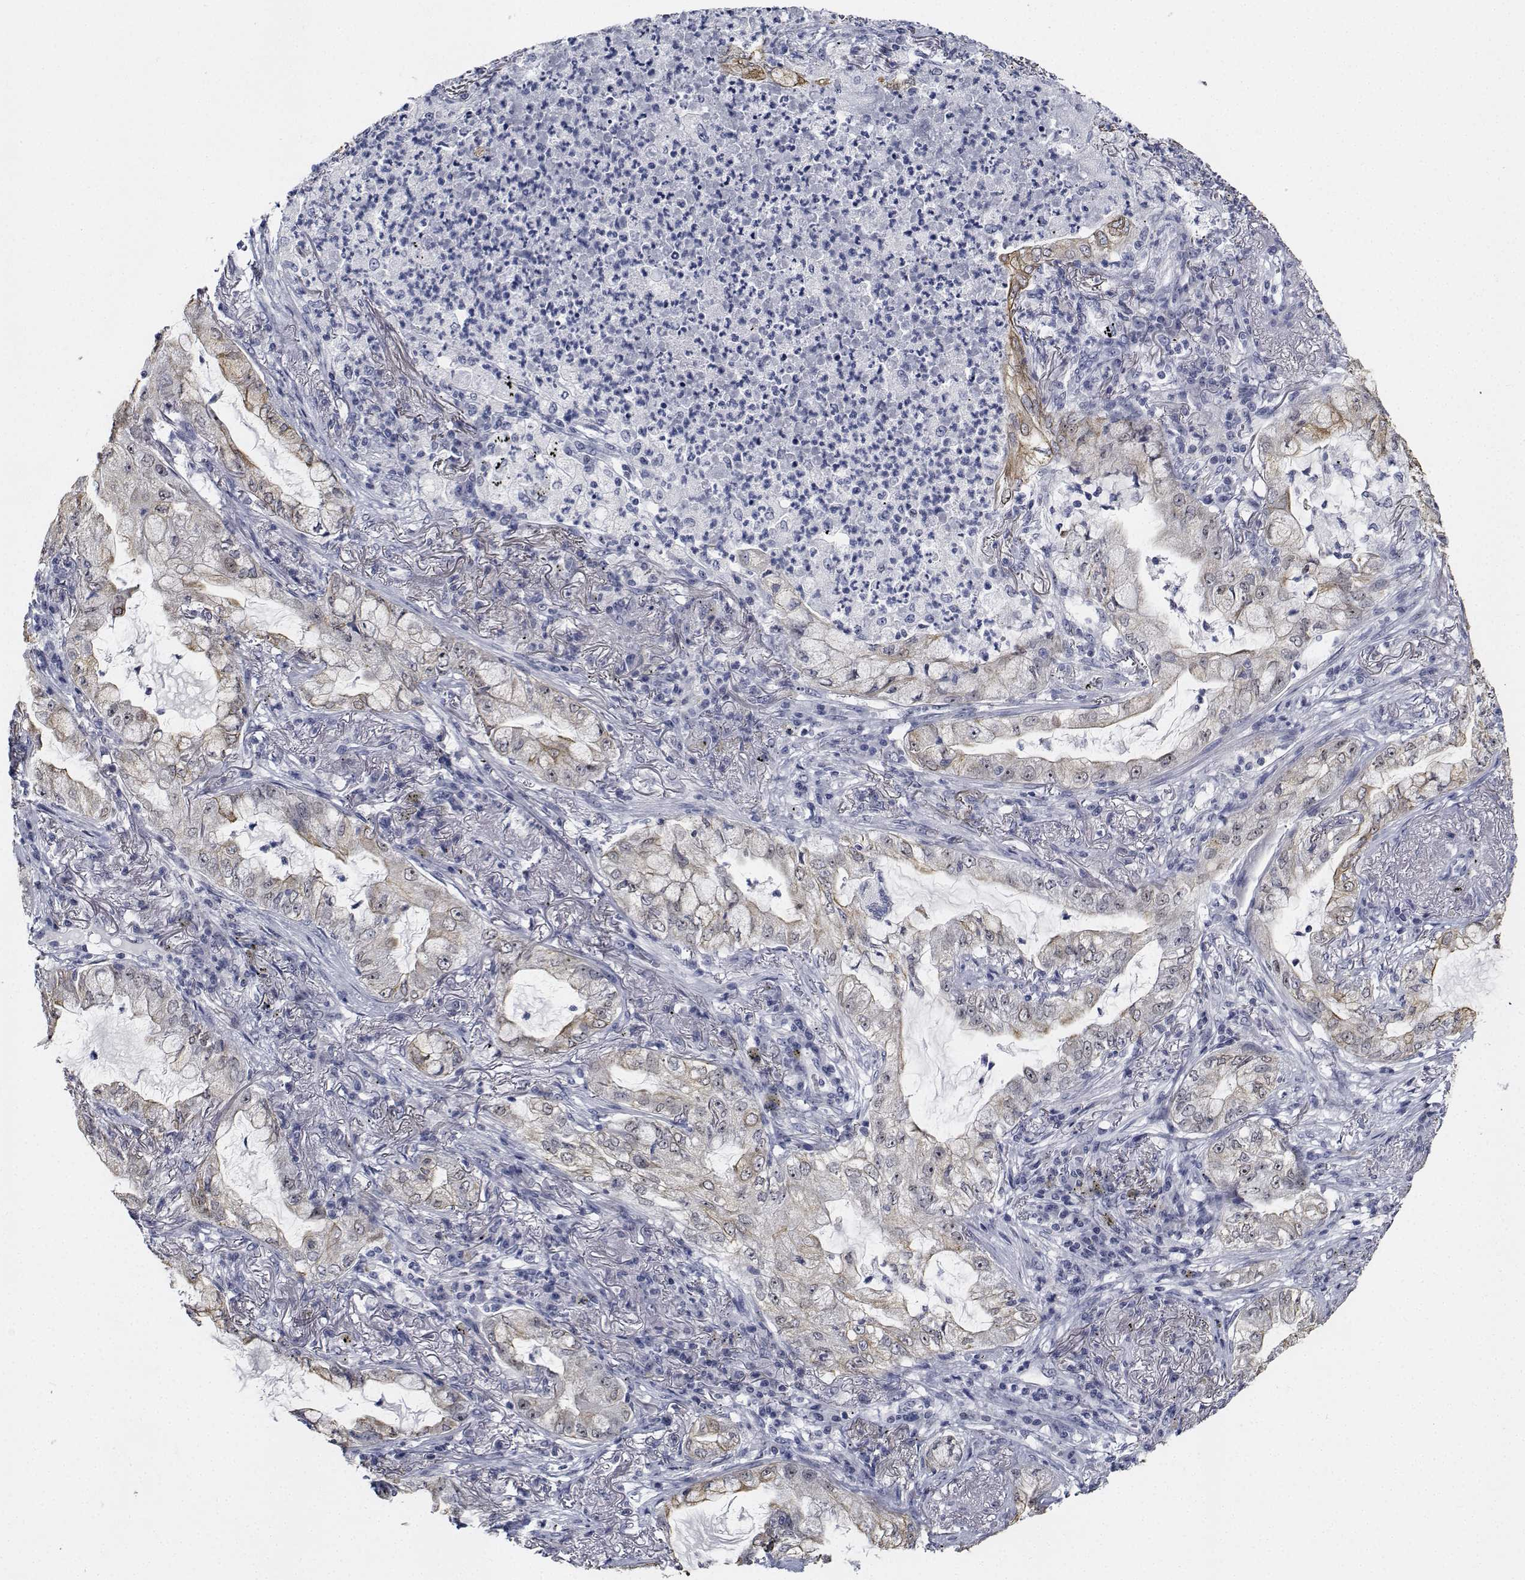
{"staining": {"intensity": "weak", "quantity": "<25%", "location": "cytoplasmic/membranous"}, "tissue": "lung cancer", "cell_type": "Tumor cells", "image_type": "cancer", "snomed": [{"axis": "morphology", "description": "Adenocarcinoma, NOS"}, {"axis": "topography", "description": "Lung"}], "caption": "Immunohistochemistry (IHC) micrograph of lung cancer stained for a protein (brown), which exhibits no positivity in tumor cells.", "gene": "NVL", "patient": {"sex": "female", "age": 73}}